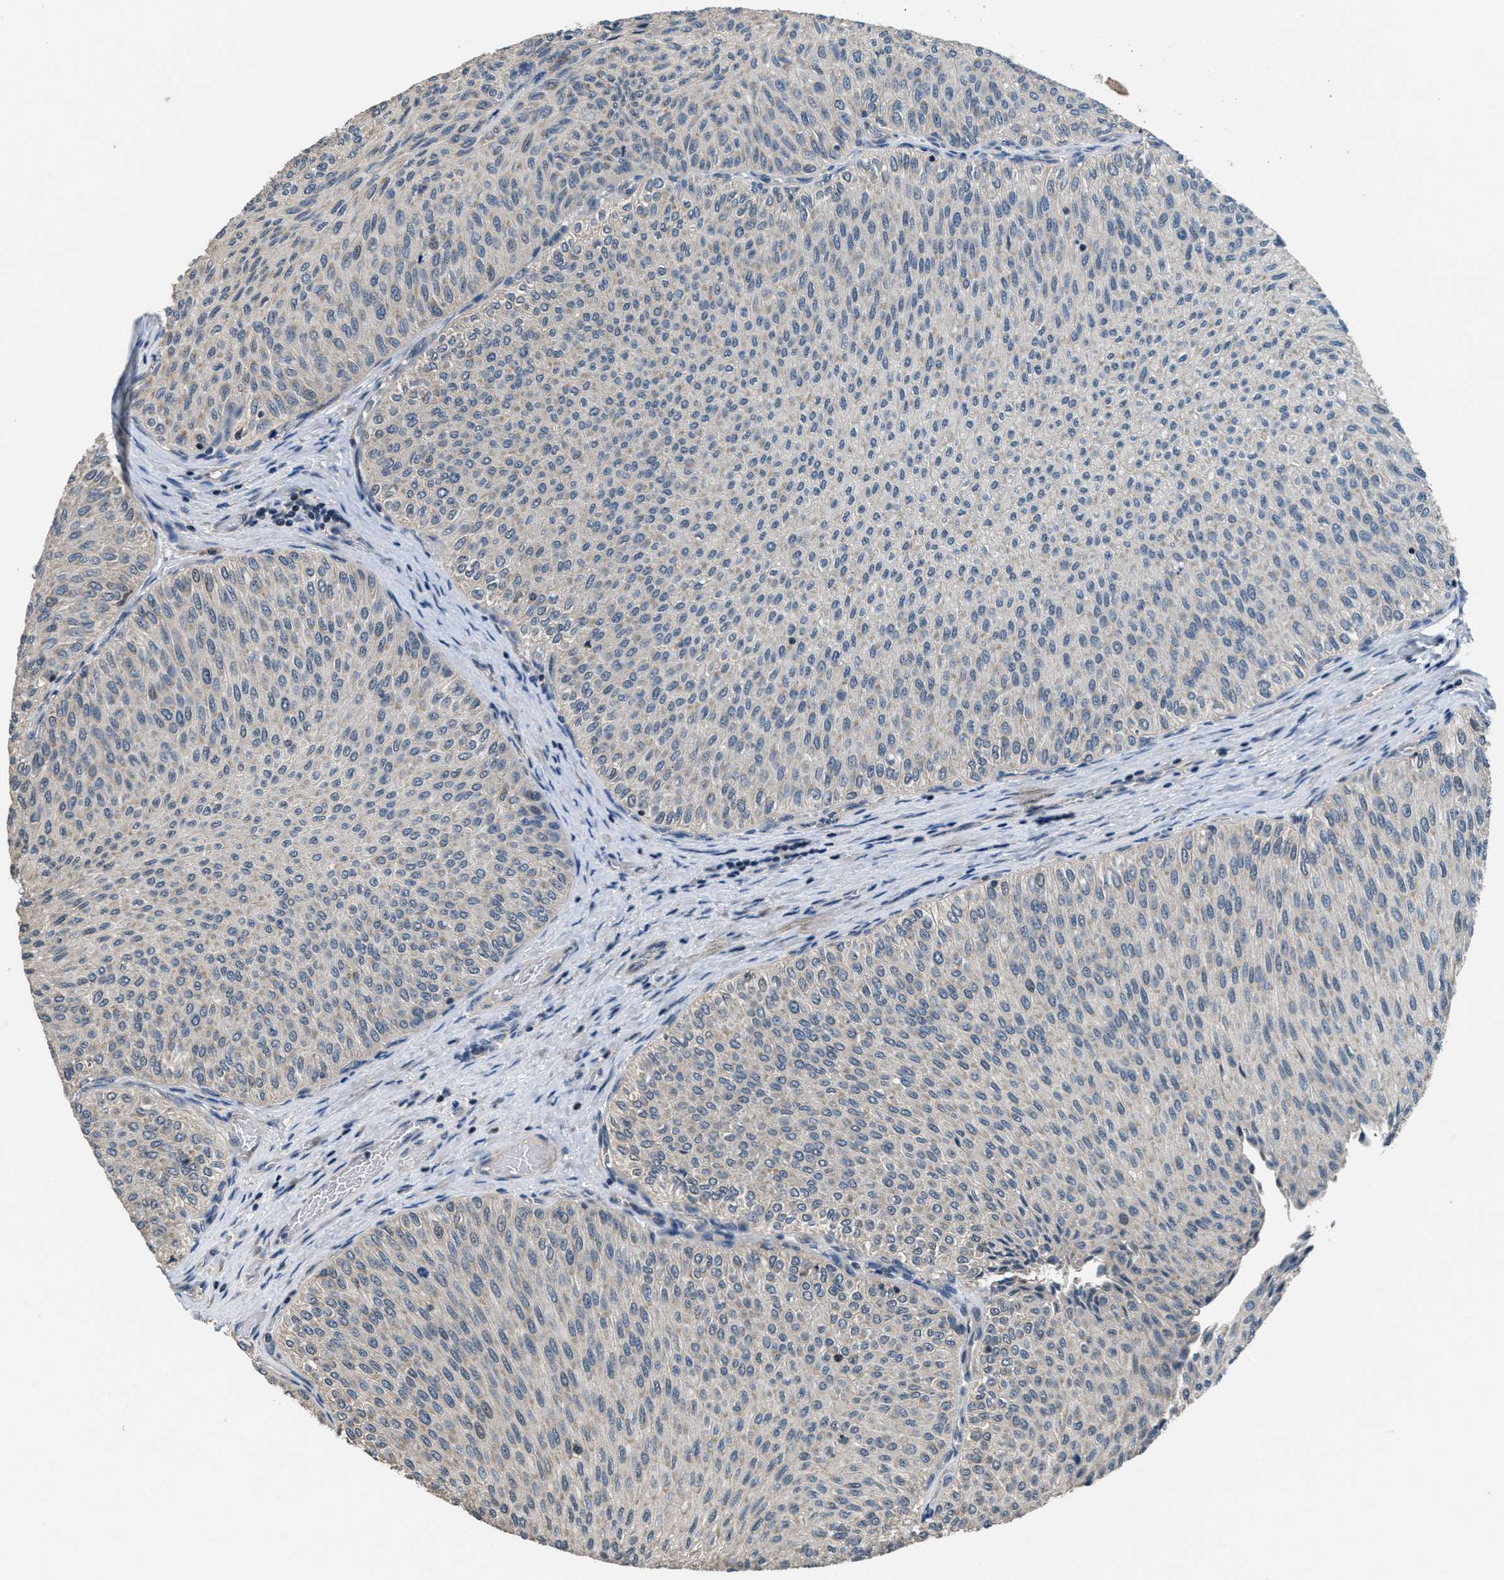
{"staining": {"intensity": "weak", "quantity": "<25%", "location": "nuclear"}, "tissue": "urothelial cancer", "cell_type": "Tumor cells", "image_type": "cancer", "snomed": [{"axis": "morphology", "description": "Urothelial carcinoma, Low grade"}, {"axis": "topography", "description": "Urinary bladder"}], "caption": "IHC of human urothelial cancer reveals no expression in tumor cells. Brightfield microscopy of immunohistochemistry (IHC) stained with DAB (3,3'-diaminobenzidine) (brown) and hematoxylin (blue), captured at high magnification.", "gene": "NAT1", "patient": {"sex": "male", "age": 78}}